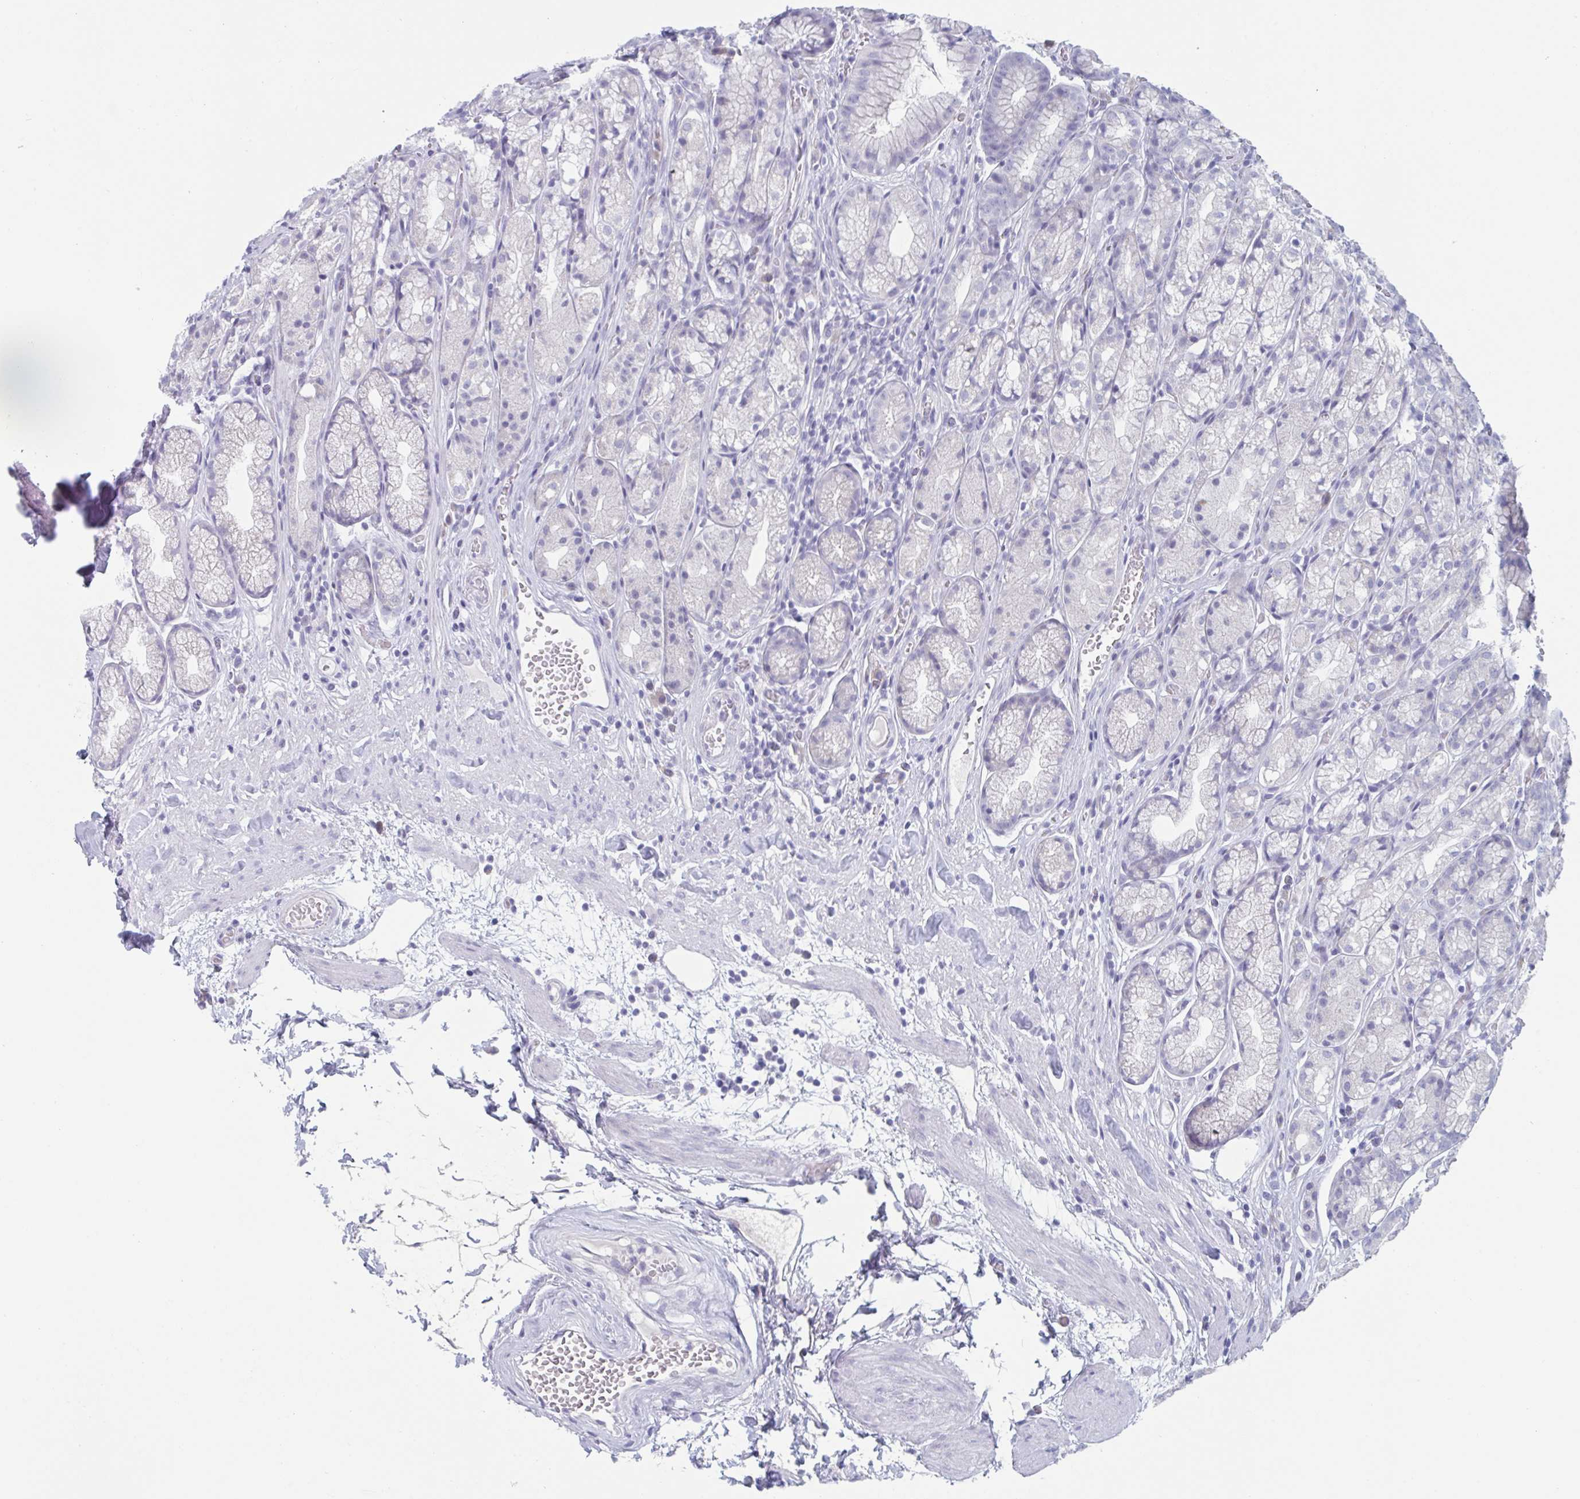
{"staining": {"intensity": "negative", "quantity": "none", "location": "none"}, "tissue": "stomach", "cell_type": "Glandular cells", "image_type": "normal", "snomed": [{"axis": "morphology", "description": "Normal tissue, NOS"}, {"axis": "topography", "description": "Smooth muscle"}, {"axis": "topography", "description": "Stomach"}], "caption": "This is a micrograph of immunohistochemistry (IHC) staining of normal stomach, which shows no expression in glandular cells.", "gene": "HSD11B2", "patient": {"sex": "male", "age": 70}}